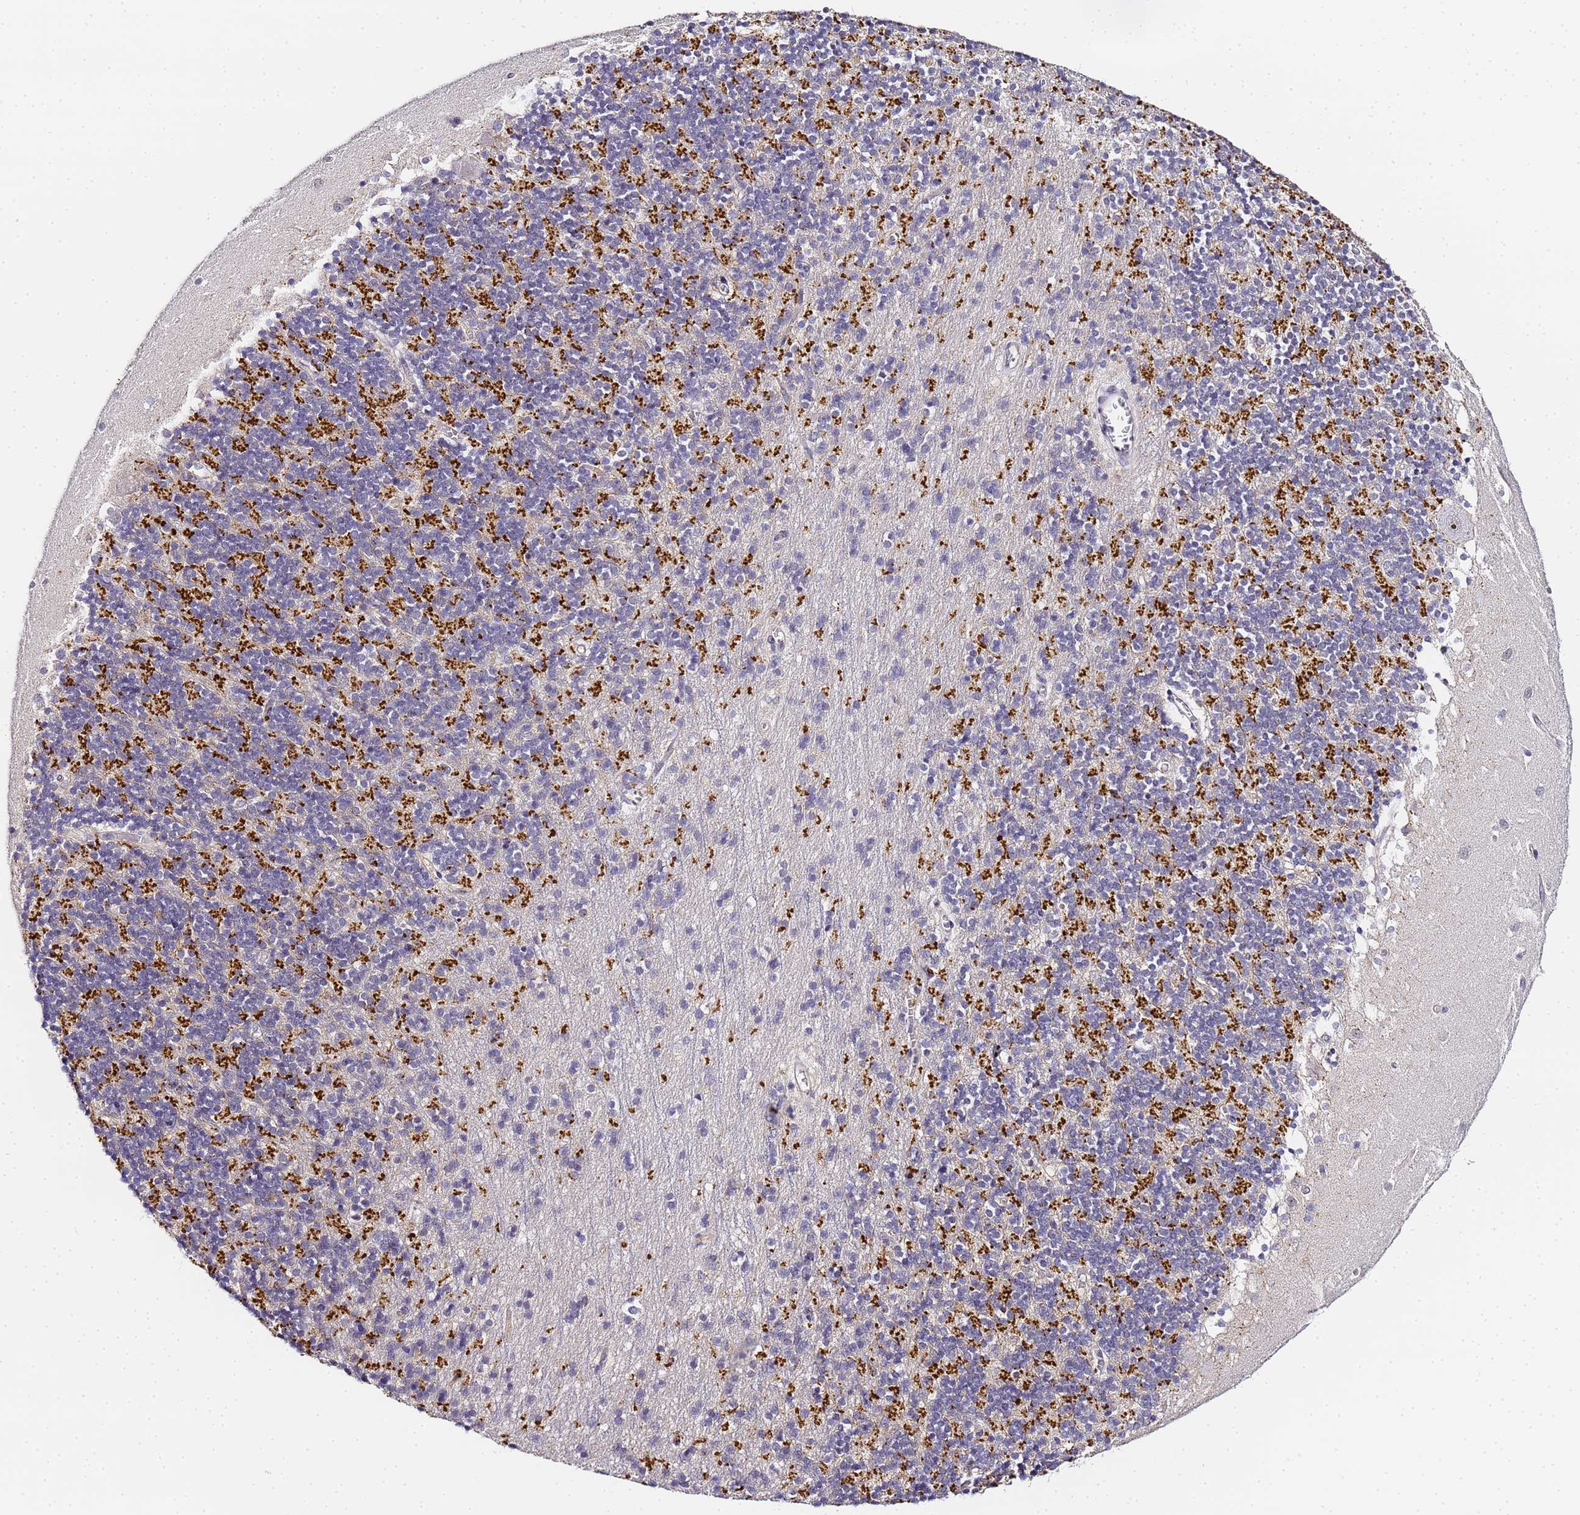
{"staining": {"intensity": "strong", "quantity": "<25%", "location": "cytoplasmic/membranous"}, "tissue": "cerebellum", "cell_type": "Cells in granular layer", "image_type": "normal", "snomed": [{"axis": "morphology", "description": "Normal tissue, NOS"}, {"axis": "topography", "description": "Cerebellum"}], "caption": "Unremarkable cerebellum was stained to show a protein in brown. There is medium levels of strong cytoplasmic/membranous staining in approximately <25% of cells in granular layer.", "gene": "LSM3", "patient": {"sex": "male", "age": 54}}